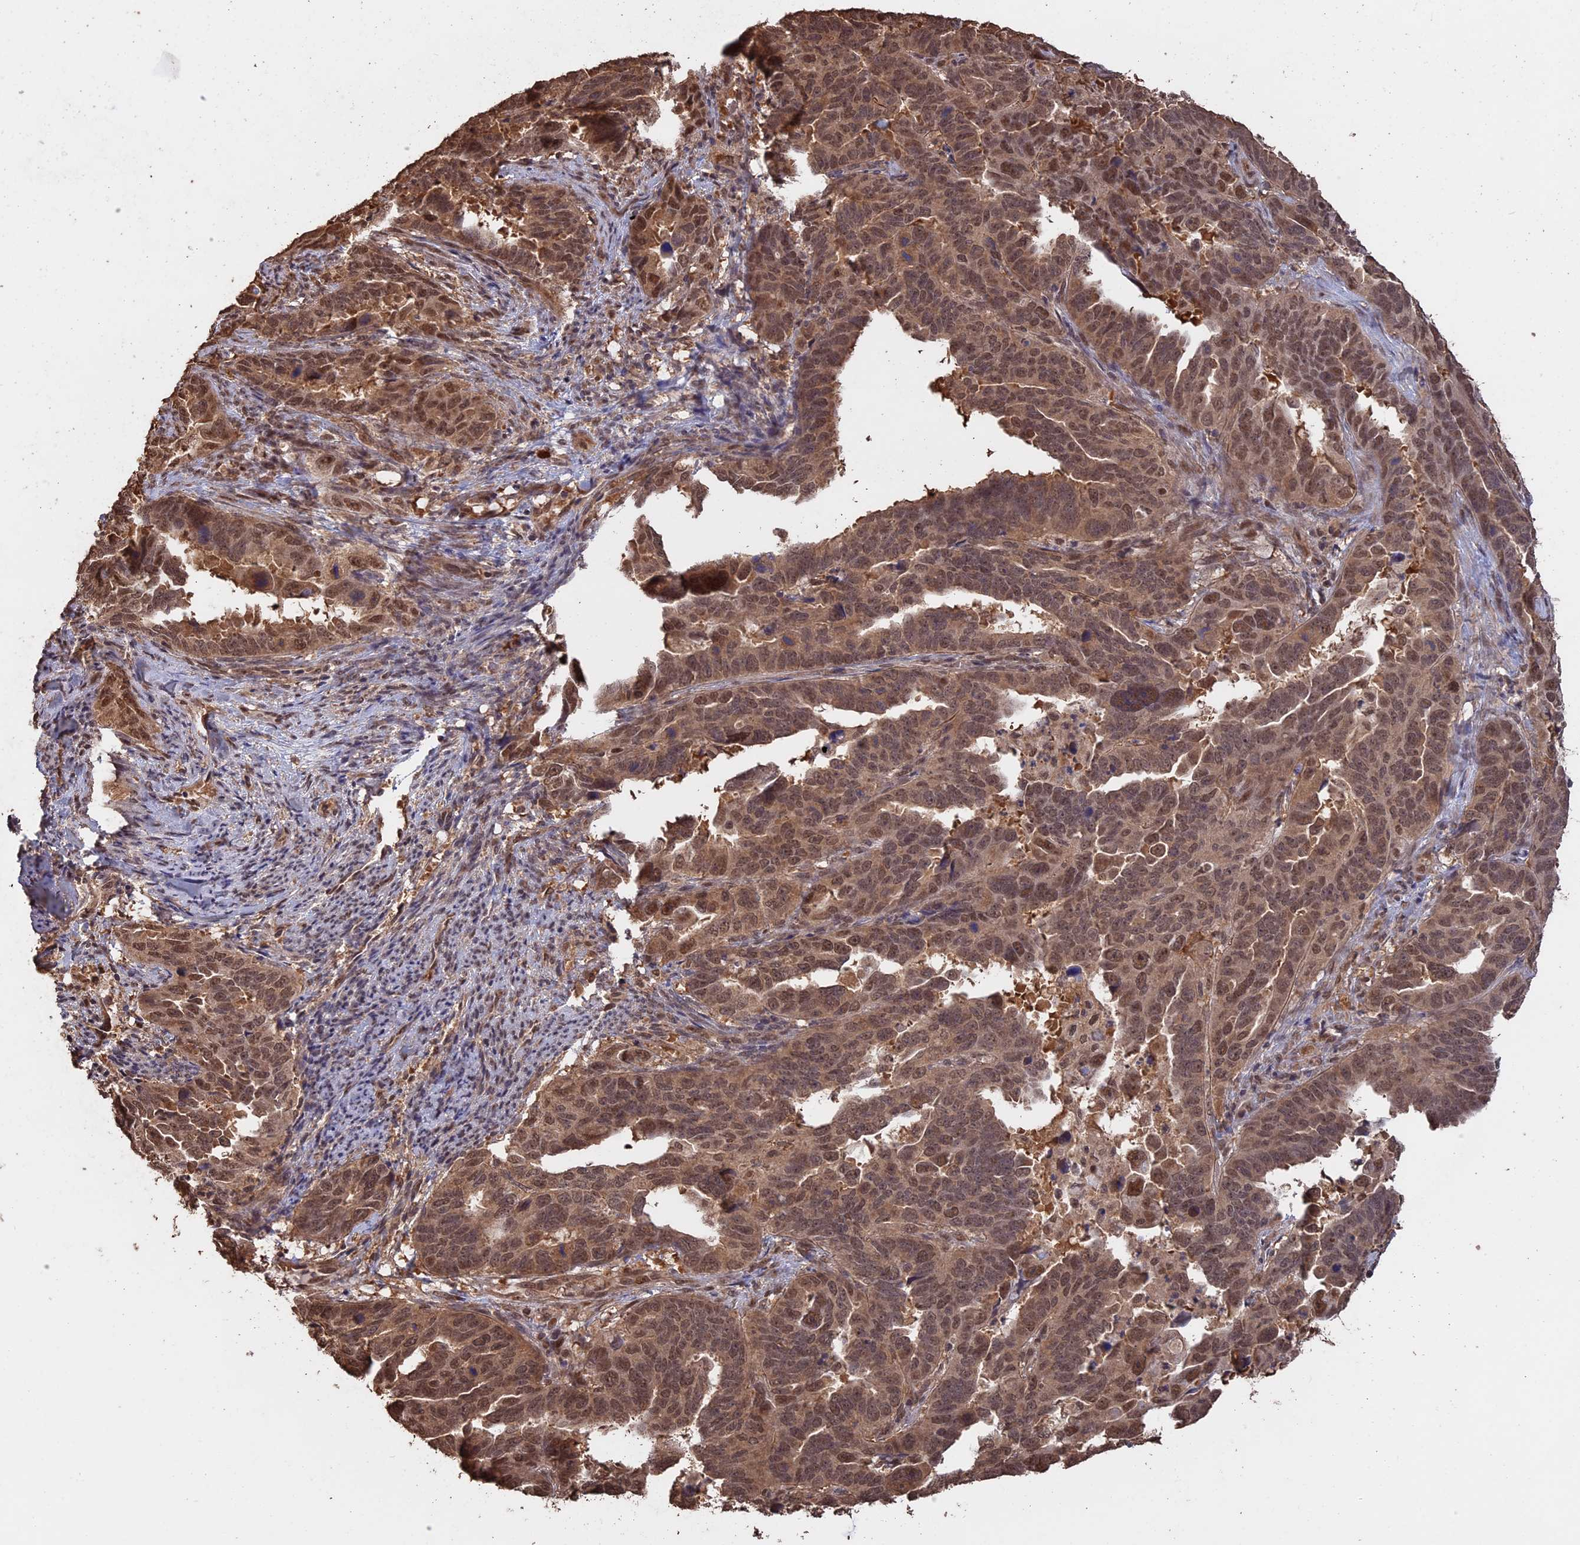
{"staining": {"intensity": "moderate", "quantity": ">75%", "location": "cytoplasmic/membranous,nuclear"}, "tissue": "endometrial cancer", "cell_type": "Tumor cells", "image_type": "cancer", "snomed": [{"axis": "morphology", "description": "Adenocarcinoma, NOS"}, {"axis": "topography", "description": "Endometrium"}], "caption": "Tumor cells exhibit medium levels of moderate cytoplasmic/membranous and nuclear expression in approximately >75% of cells in endometrial adenocarcinoma.", "gene": "PSMC6", "patient": {"sex": "female", "age": 65}}